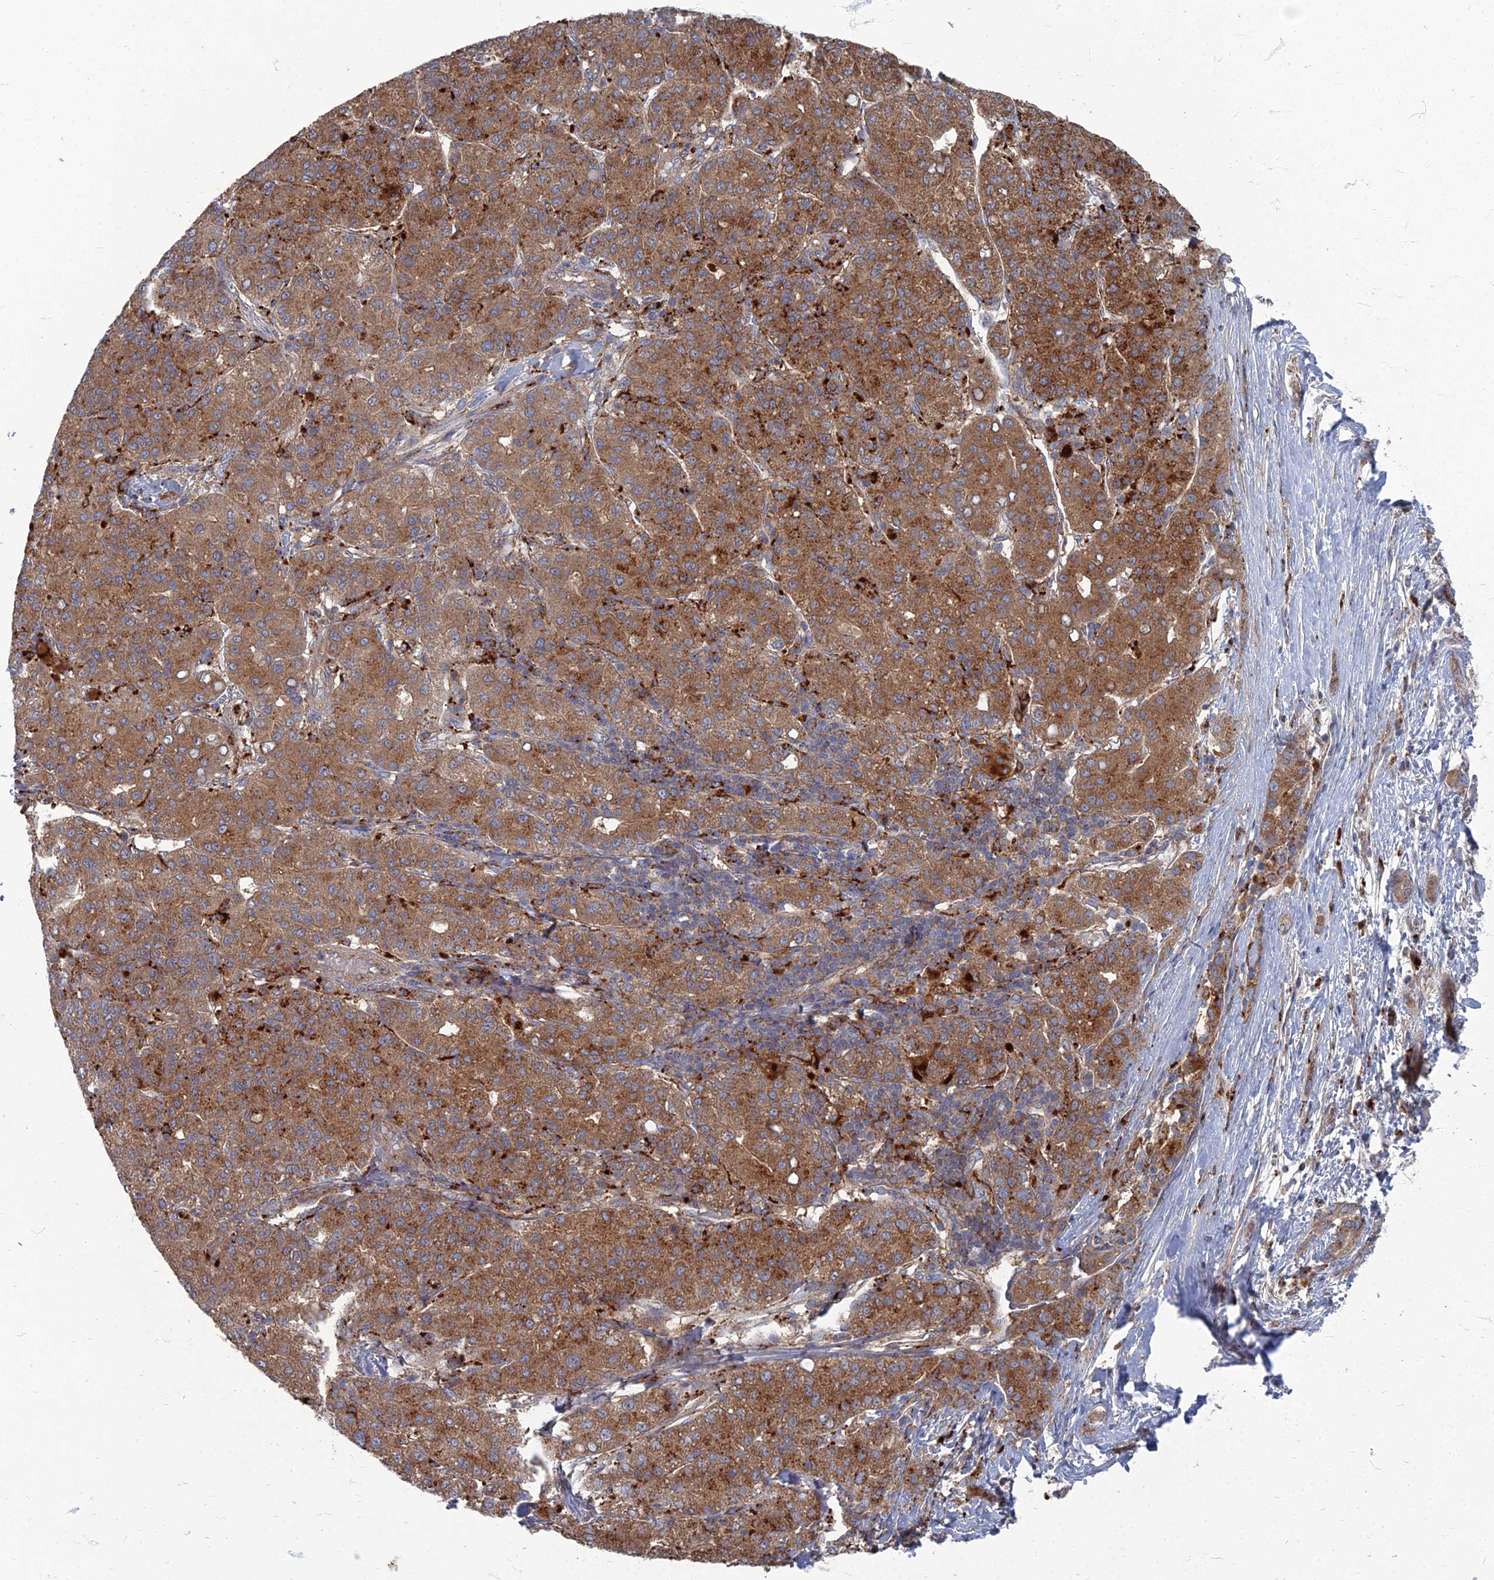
{"staining": {"intensity": "moderate", "quantity": ">75%", "location": "cytoplasmic/membranous"}, "tissue": "liver cancer", "cell_type": "Tumor cells", "image_type": "cancer", "snomed": [{"axis": "morphology", "description": "Carcinoma, Hepatocellular, NOS"}, {"axis": "topography", "description": "Liver"}], "caption": "Human liver cancer stained with a brown dye displays moderate cytoplasmic/membranous positive positivity in approximately >75% of tumor cells.", "gene": "PPCDC", "patient": {"sex": "male", "age": 65}}